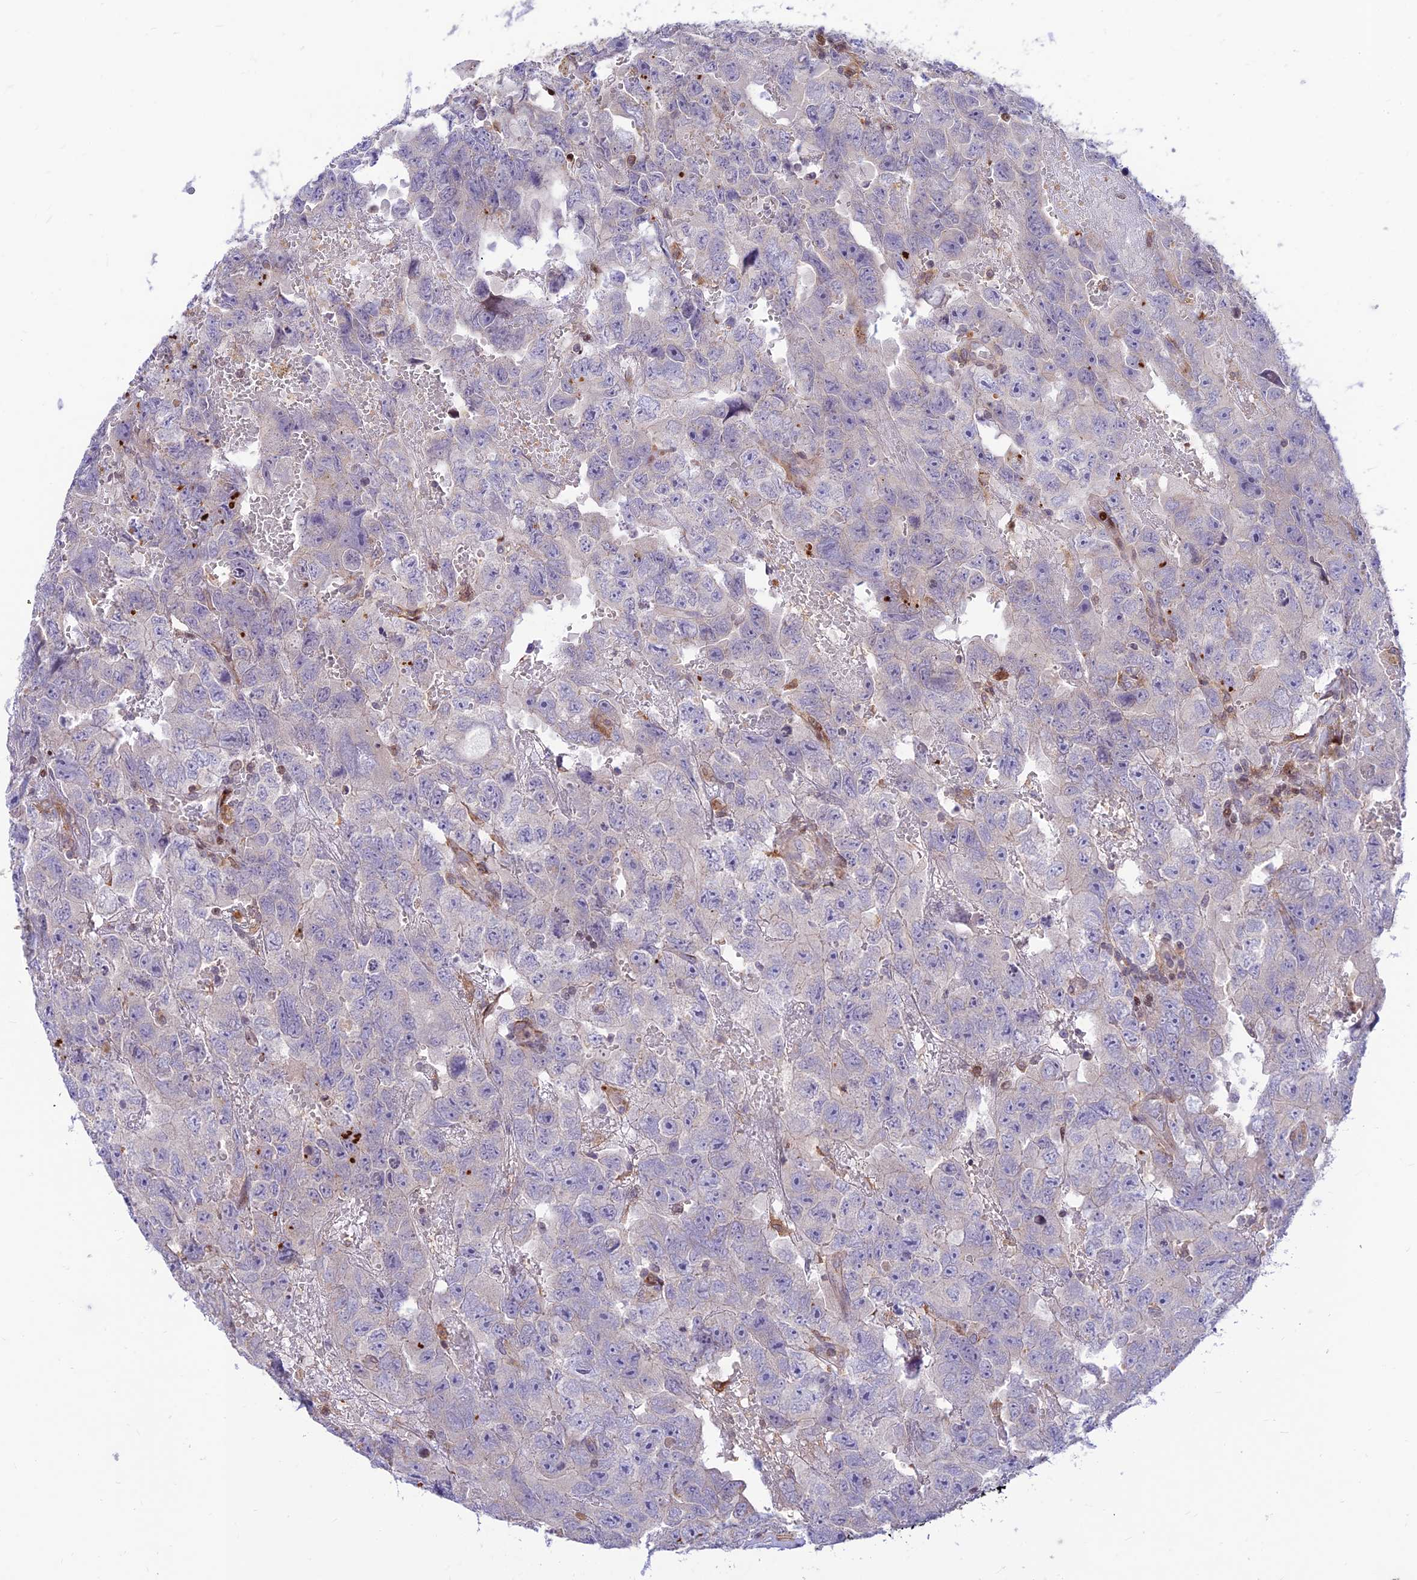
{"staining": {"intensity": "negative", "quantity": "none", "location": "none"}, "tissue": "testis cancer", "cell_type": "Tumor cells", "image_type": "cancer", "snomed": [{"axis": "morphology", "description": "Carcinoma, Embryonal, NOS"}, {"axis": "topography", "description": "Testis"}], "caption": "An immunohistochemistry image of testis cancer (embryonal carcinoma) is shown. There is no staining in tumor cells of testis cancer (embryonal carcinoma).", "gene": "FAM186B", "patient": {"sex": "male", "age": 45}}